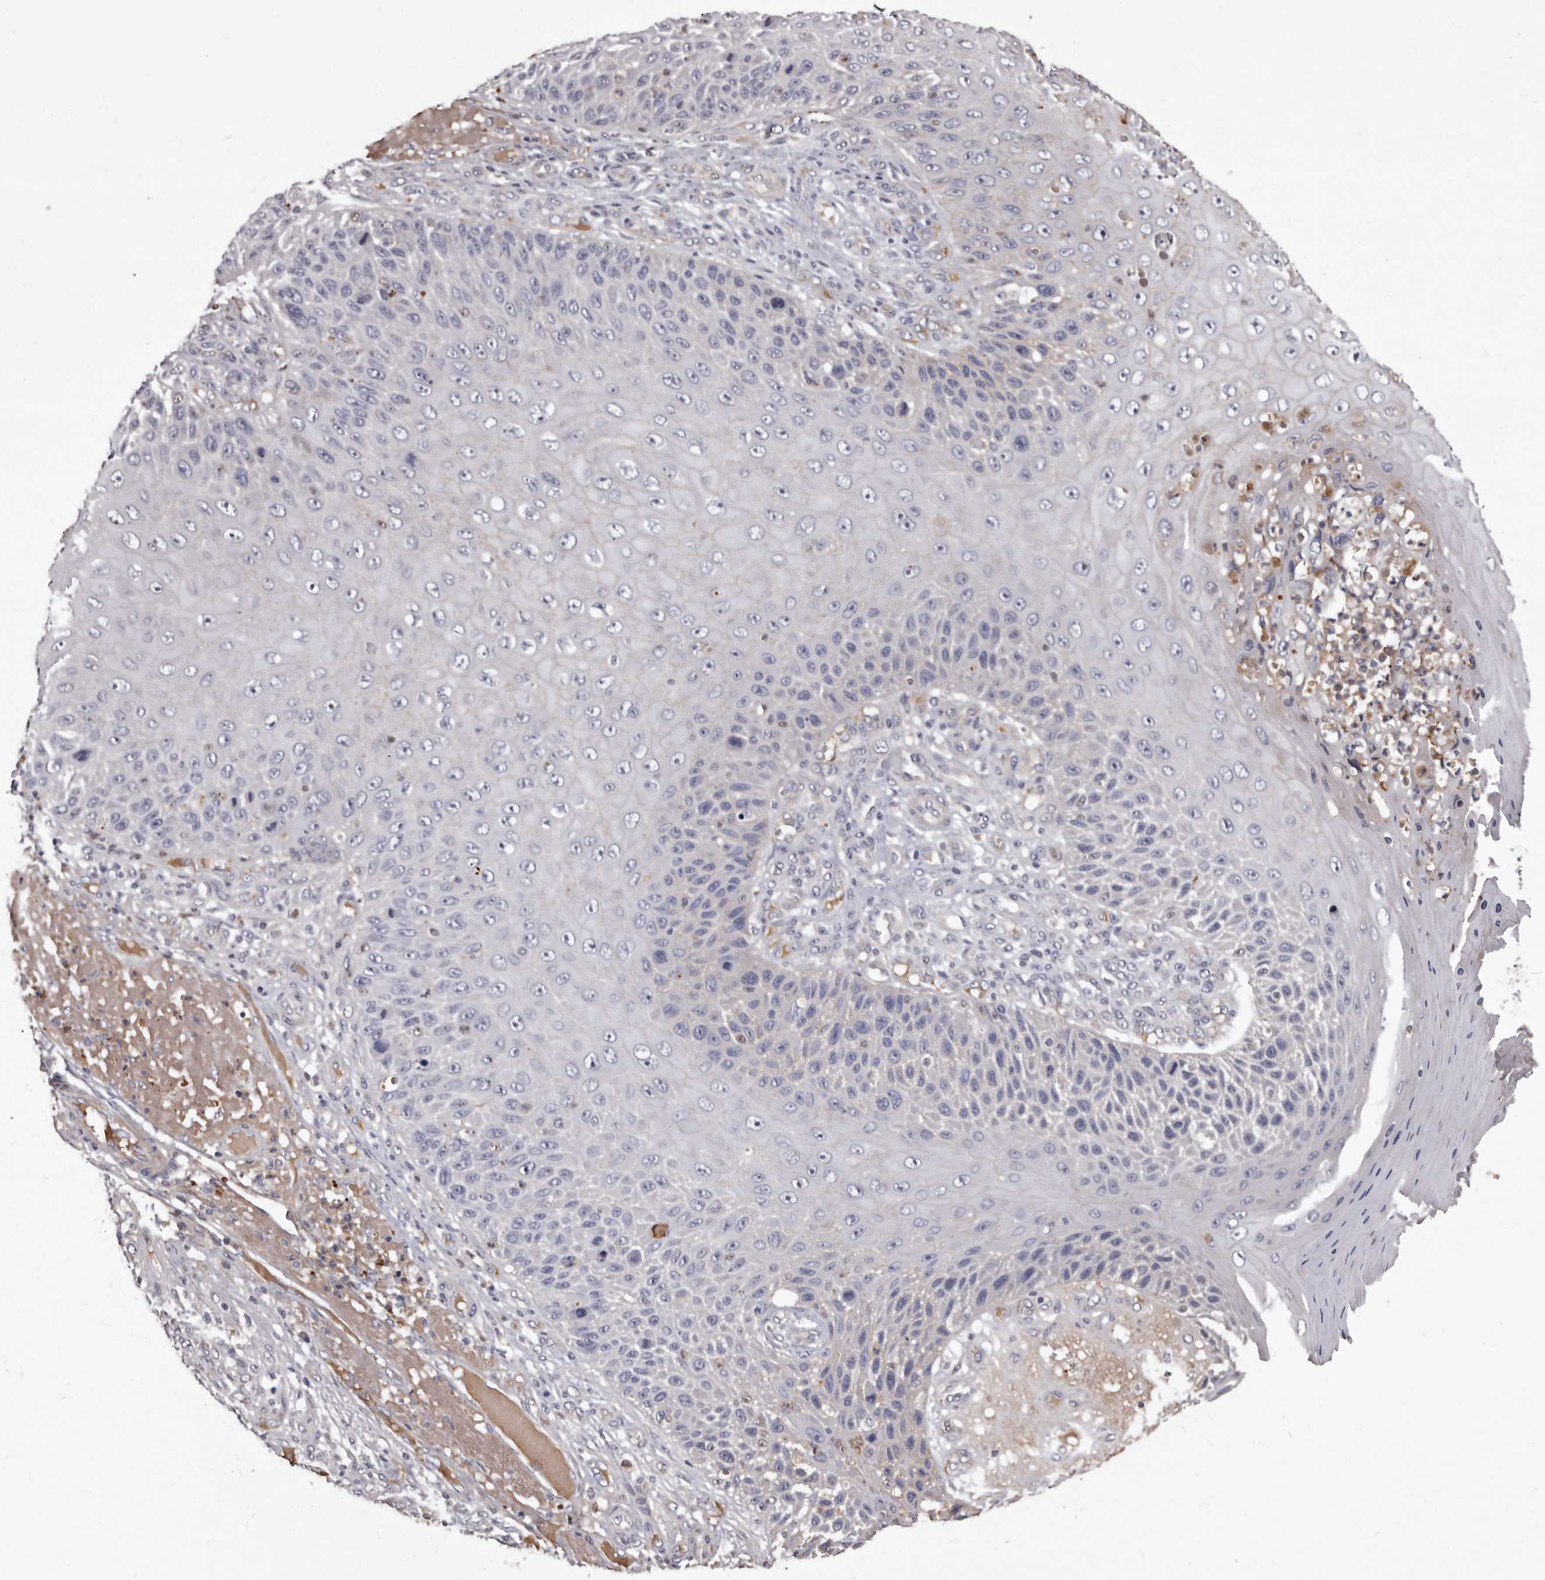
{"staining": {"intensity": "negative", "quantity": "none", "location": "none"}, "tissue": "skin cancer", "cell_type": "Tumor cells", "image_type": "cancer", "snomed": [{"axis": "morphology", "description": "Squamous cell carcinoma, NOS"}, {"axis": "topography", "description": "Skin"}], "caption": "IHC of squamous cell carcinoma (skin) displays no positivity in tumor cells. (Brightfield microscopy of DAB (3,3'-diaminobenzidine) immunohistochemistry (IHC) at high magnification).", "gene": "SLC10A4", "patient": {"sex": "female", "age": 88}}